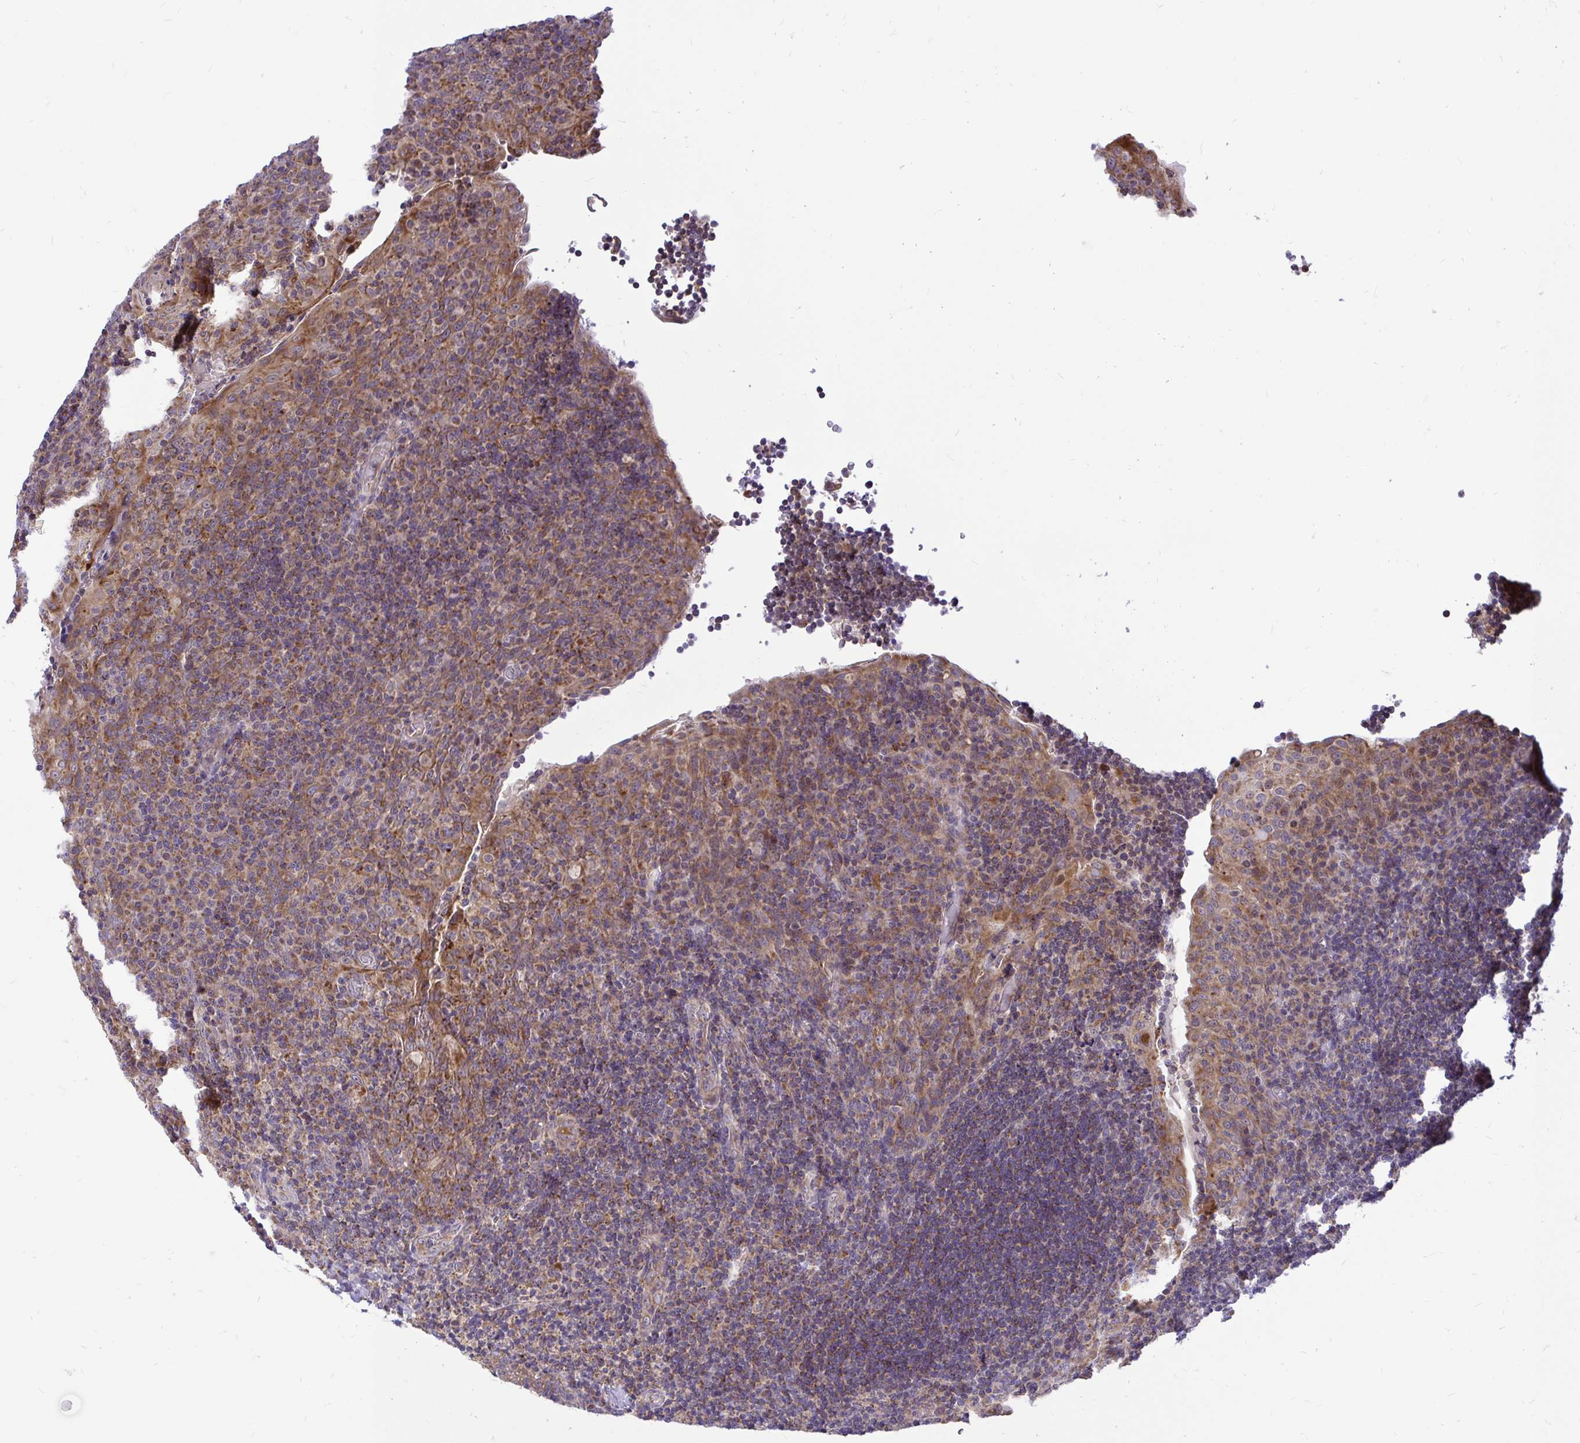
{"staining": {"intensity": "moderate", "quantity": "25%-75%", "location": "cytoplasmic/membranous"}, "tissue": "tonsil", "cell_type": "Germinal center cells", "image_type": "normal", "snomed": [{"axis": "morphology", "description": "Normal tissue, NOS"}, {"axis": "topography", "description": "Tonsil"}], "caption": "A micrograph of human tonsil stained for a protein reveals moderate cytoplasmic/membranous brown staining in germinal center cells. (brown staining indicates protein expression, while blue staining denotes nuclei).", "gene": "VTI1B", "patient": {"sex": "male", "age": 17}}